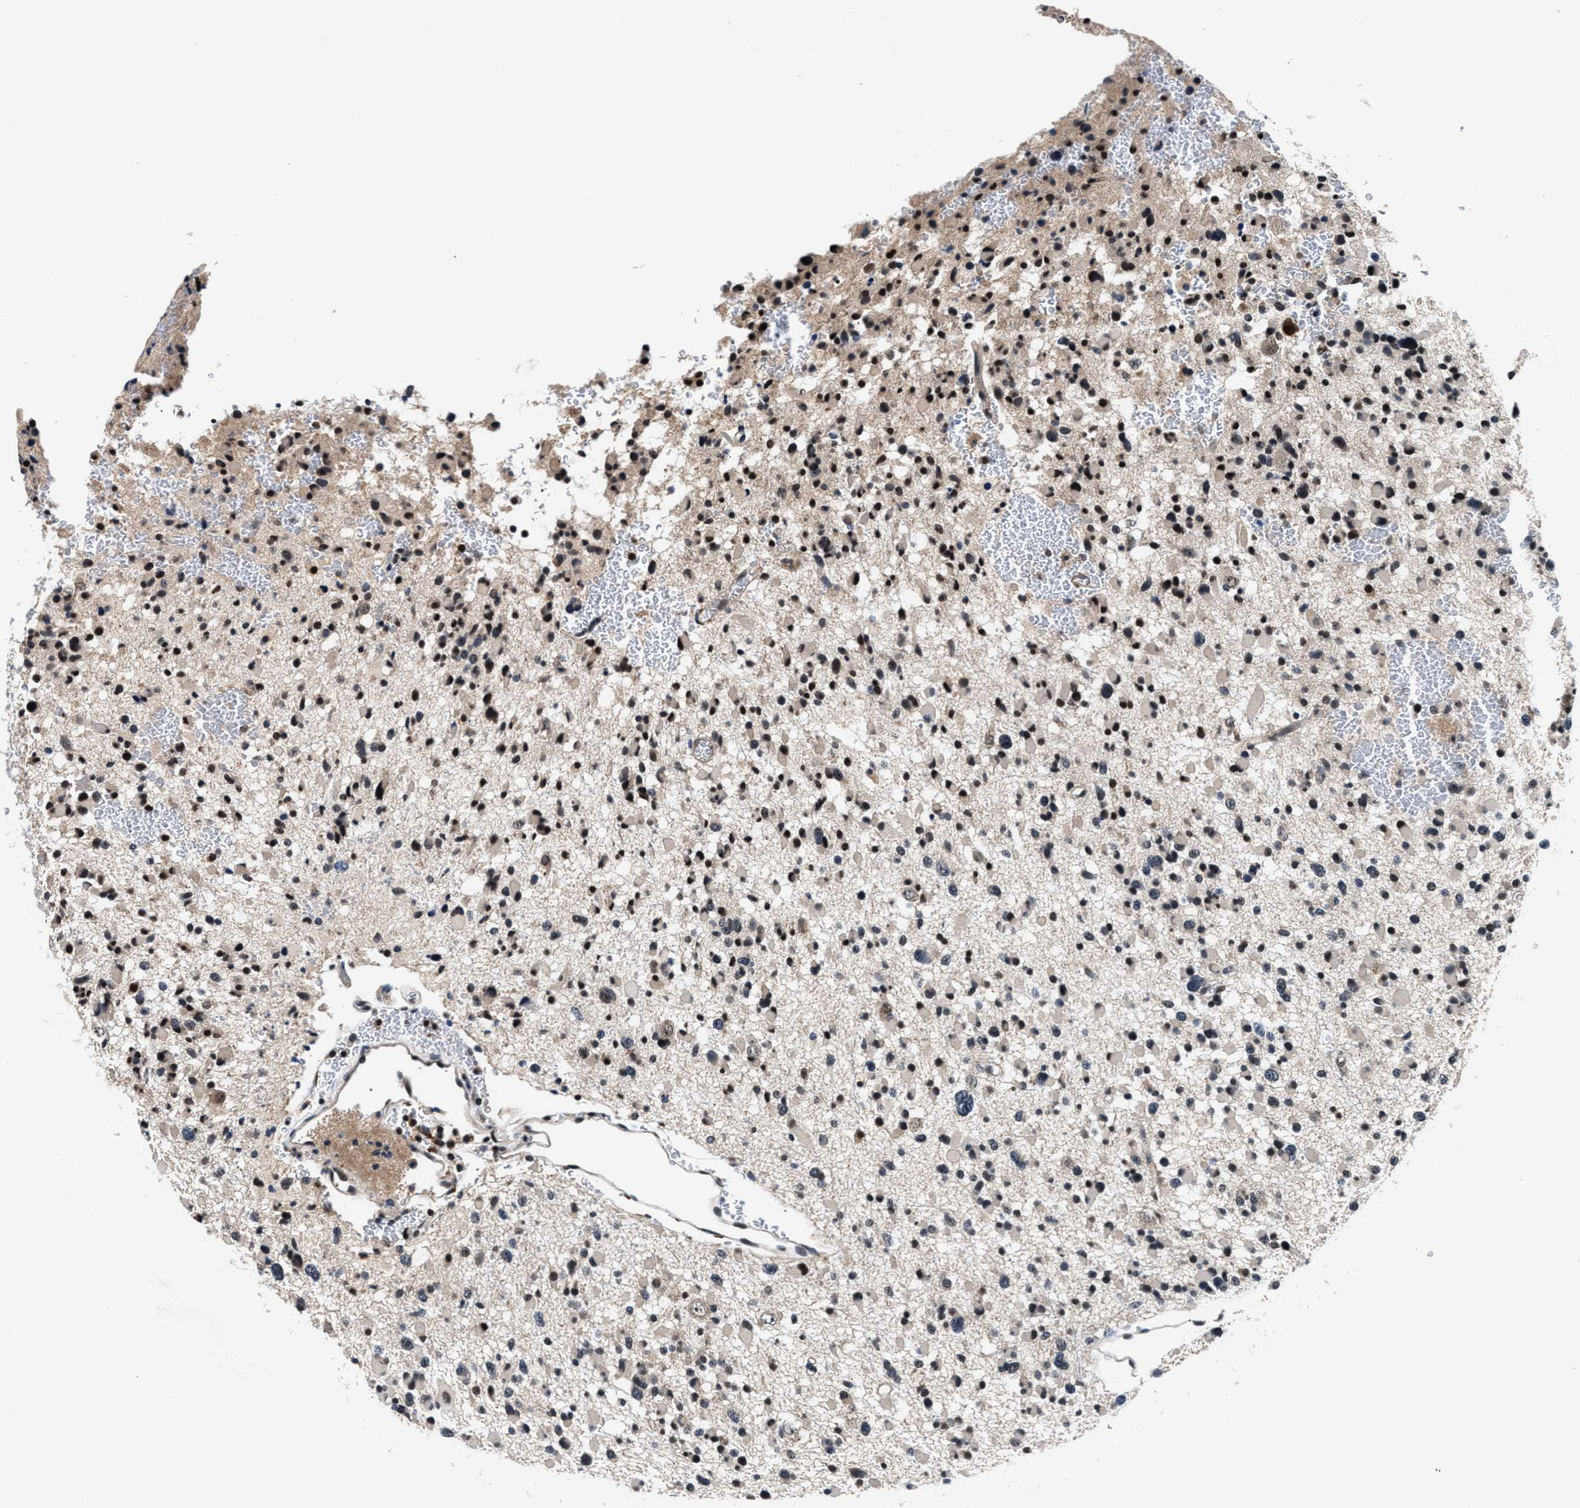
{"staining": {"intensity": "moderate", "quantity": ">75%", "location": "nuclear"}, "tissue": "glioma", "cell_type": "Tumor cells", "image_type": "cancer", "snomed": [{"axis": "morphology", "description": "Glioma, malignant, Low grade"}, {"axis": "topography", "description": "Brain"}], "caption": "Immunohistochemical staining of malignant glioma (low-grade) exhibits moderate nuclear protein positivity in approximately >75% of tumor cells.", "gene": "USP16", "patient": {"sex": "female", "age": 22}}